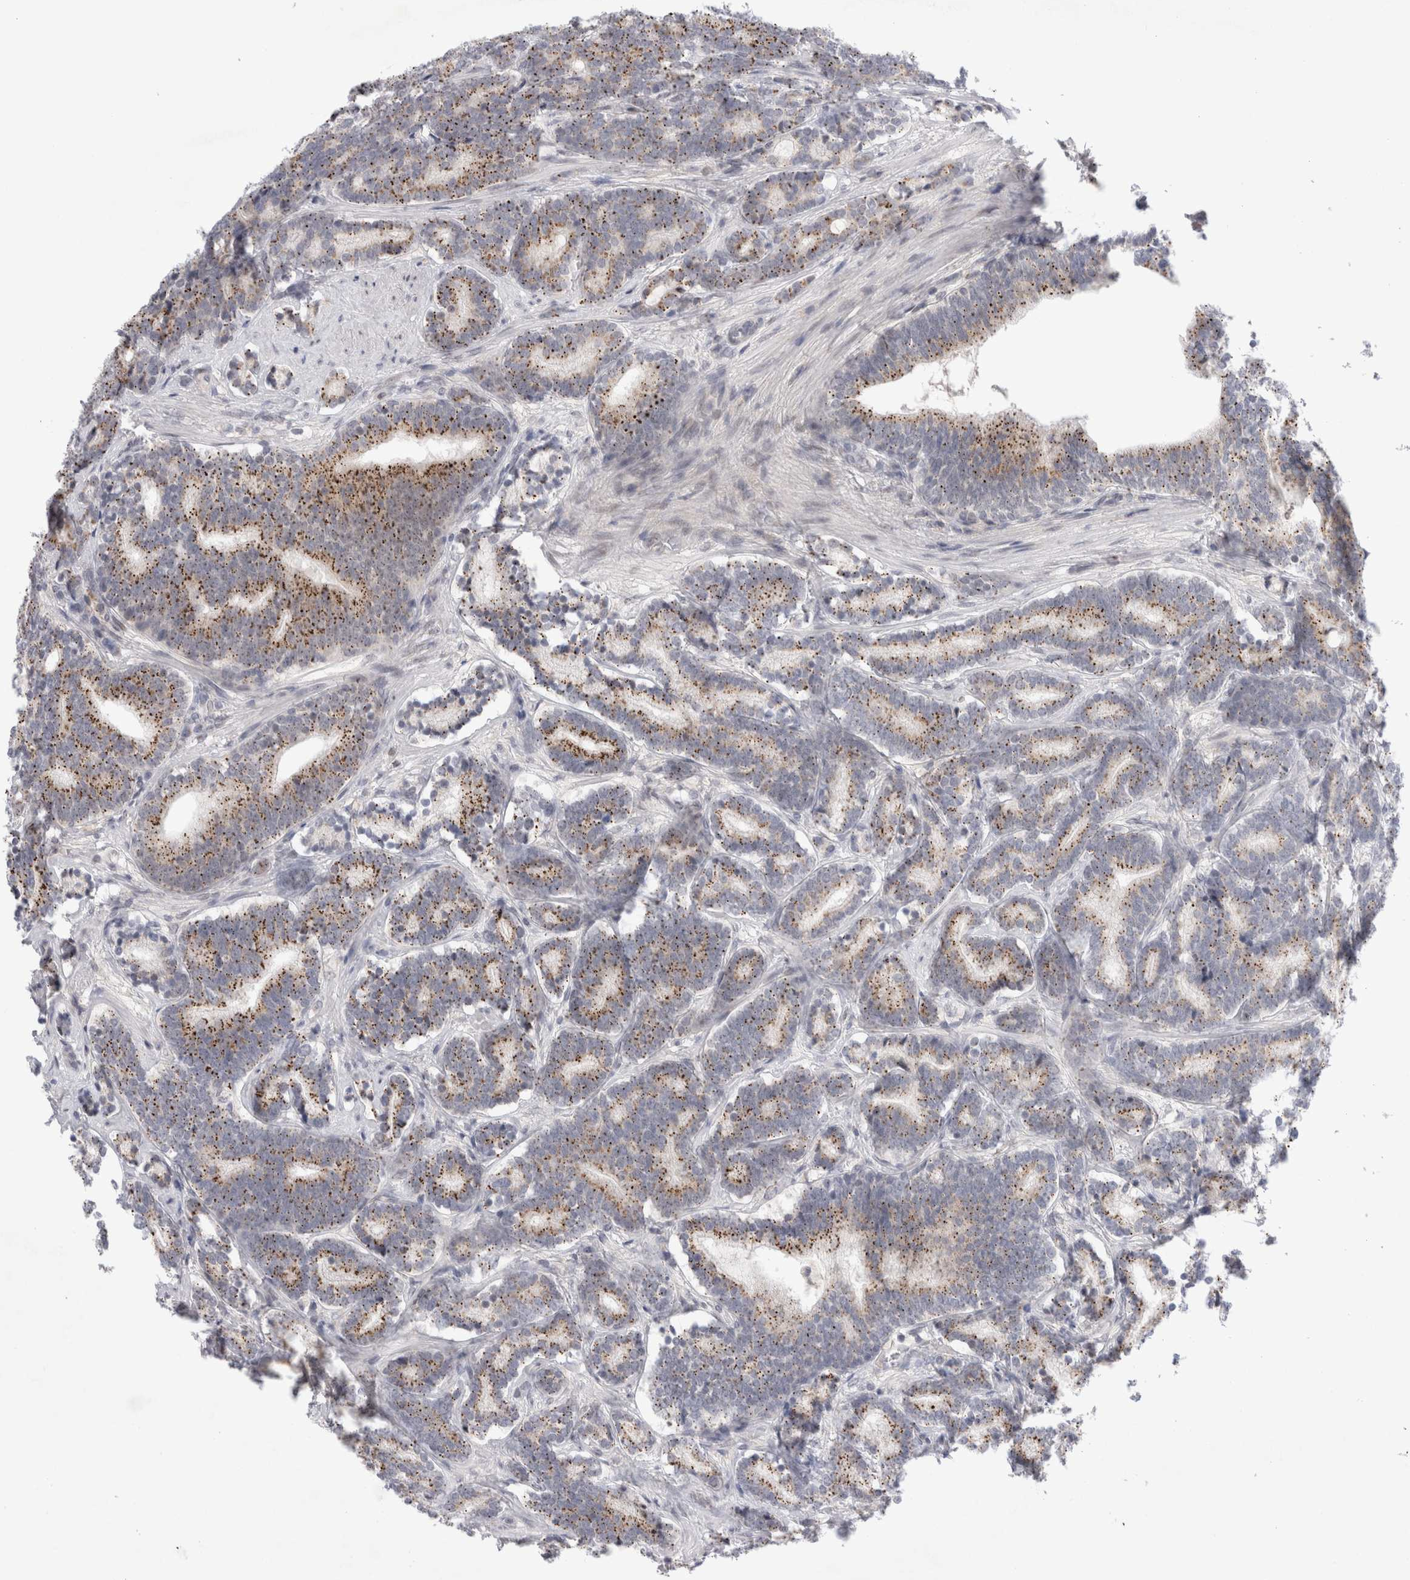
{"staining": {"intensity": "moderate", "quantity": ">75%", "location": "cytoplasmic/membranous"}, "tissue": "prostate cancer", "cell_type": "Tumor cells", "image_type": "cancer", "snomed": [{"axis": "morphology", "description": "Adenocarcinoma, High grade"}, {"axis": "topography", "description": "Prostate"}], "caption": "Brown immunohistochemical staining in human prostate cancer shows moderate cytoplasmic/membranous positivity in about >75% of tumor cells.", "gene": "CERS5", "patient": {"sex": "male", "age": 55}}